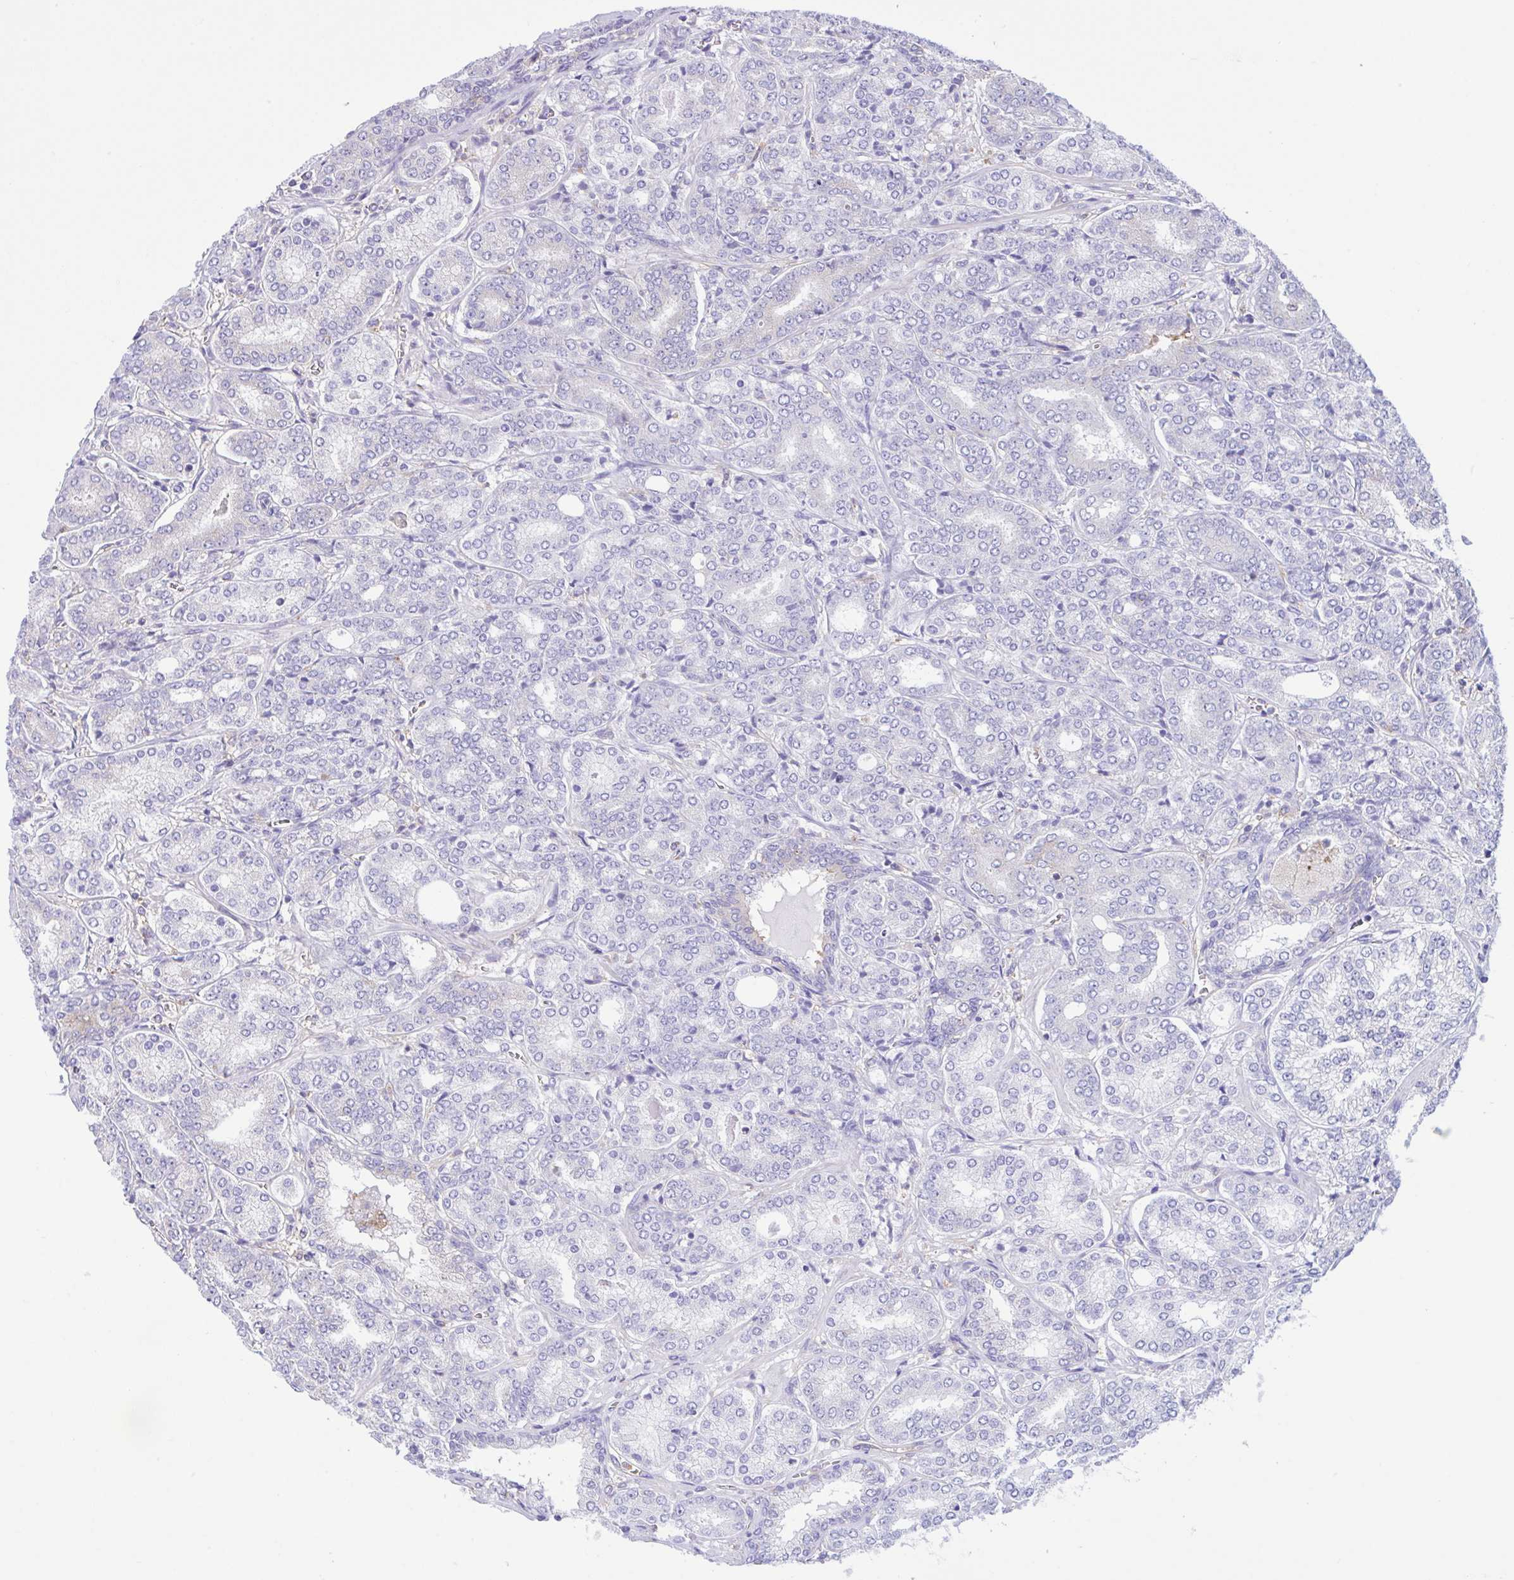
{"staining": {"intensity": "negative", "quantity": "none", "location": "none"}, "tissue": "prostate cancer", "cell_type": "Tumor cells", "image_type": "cancer", "snomed": [{"axis": "morphology", "description": "Adenocarcinoma, High grade"}, {"axis": "topography", "description": "Prostate"}], "caption": "An image of human adenocarcinoma (high-grade) (prostate) is negative for staining in tumor cells.", "gene": "OR51M1", "patient": {"sex": "male", "age": 72}}